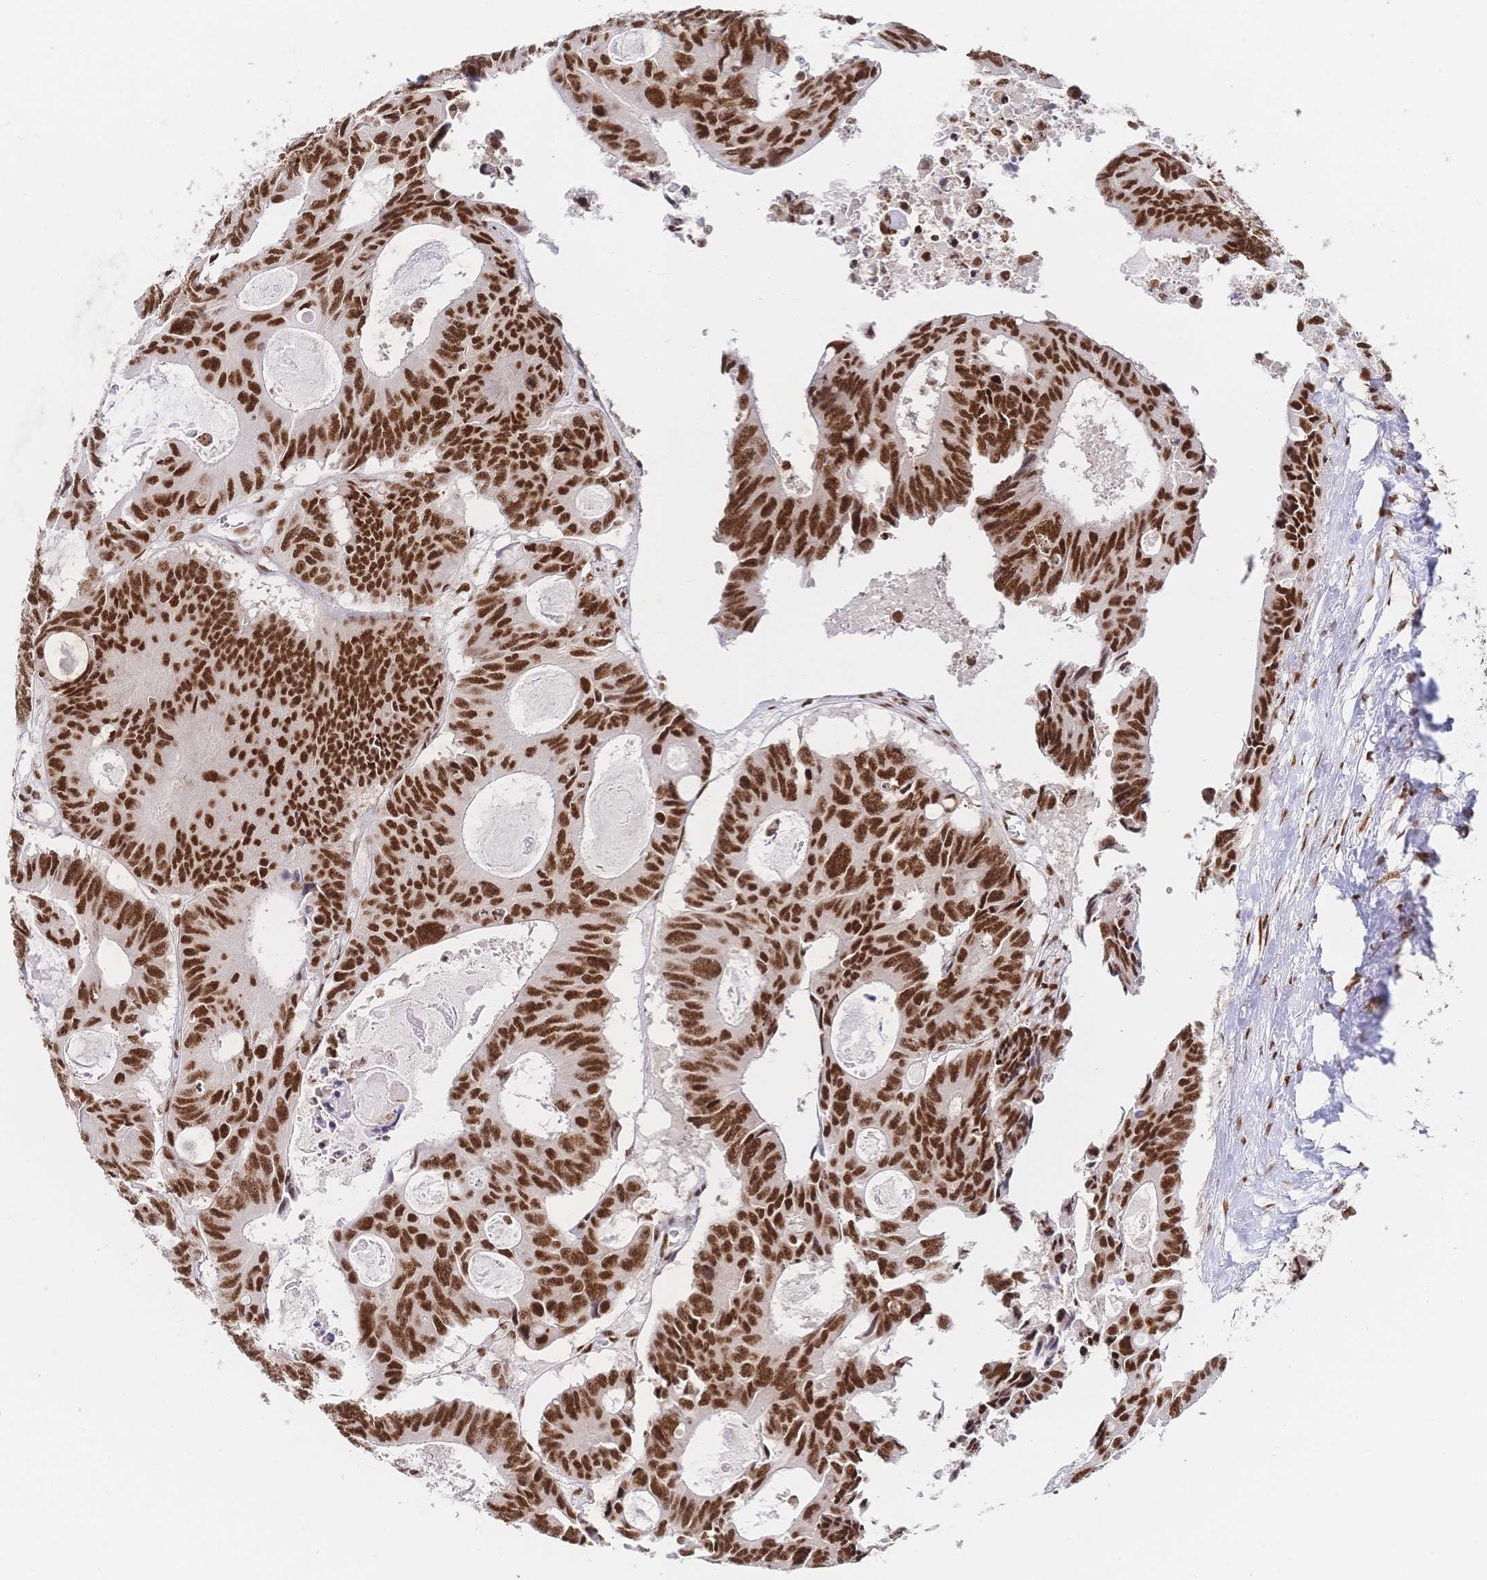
{"staining": {"intensity": "strong", "quantity": ">75%", "location": "nuclear"}, "tissue": "colorectal cancer", "cell_type": "Tumor cells", "image_type": "cancer", "snomed": [{"axis": "morphology", "description": "Adenocarcinoma, NOS"}, {"axis": "topography", "description": "Rectum"}], "caption": "IHC (DAB (3,3'-diaminobenzidine)) staining of adenocarcinoma (colorectal) displays strong nuclear protein staining in approximately >75% of tumor cells.", "gene": "SRSF1", "patient": {"sex": "male", "age": 76}}